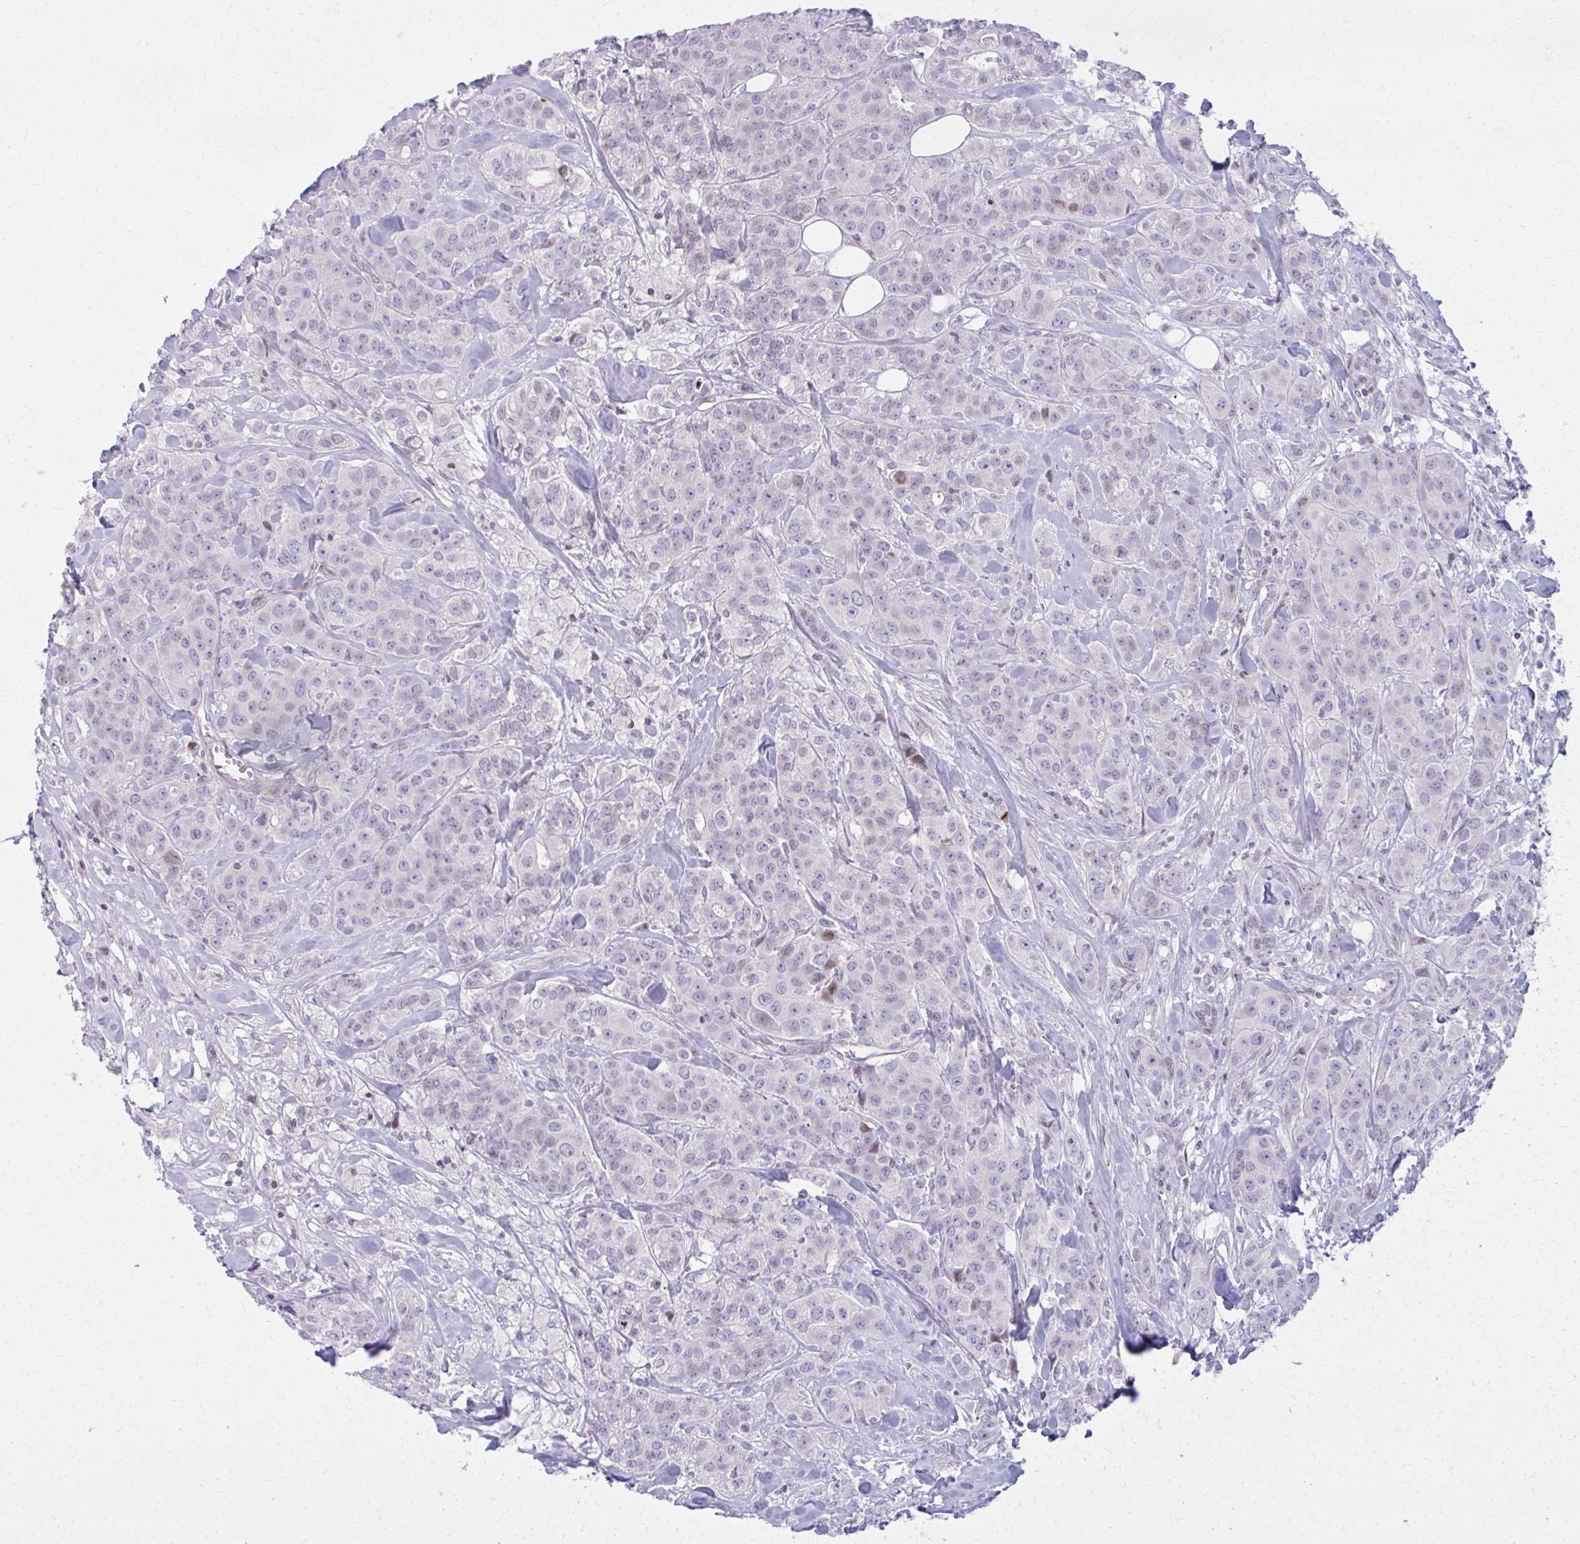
{"staining": {"intensity": "weak", "quantity": "<25%", "location": "nuclear"}, "tissue": "breast cancer", "cell_type": "Tumor cells", "image_type": "cancer", "snomed": [{"axis": "morphology", "description": "Normal tissue, NOS"}, {"axis": "morphology", "description": "Duct carcinoma"}, {"axis": "topography", "description": "Breast"}], "caption": "Immunohistochemistry micrograph of neoplastic tissue: human breast cancer stained with DAB (3,3'-diaminobenzidine) displays no significant protein staining in tumor cells.", "gene": "AP5M1", "patient": {"sex": "female", "age": 43}}